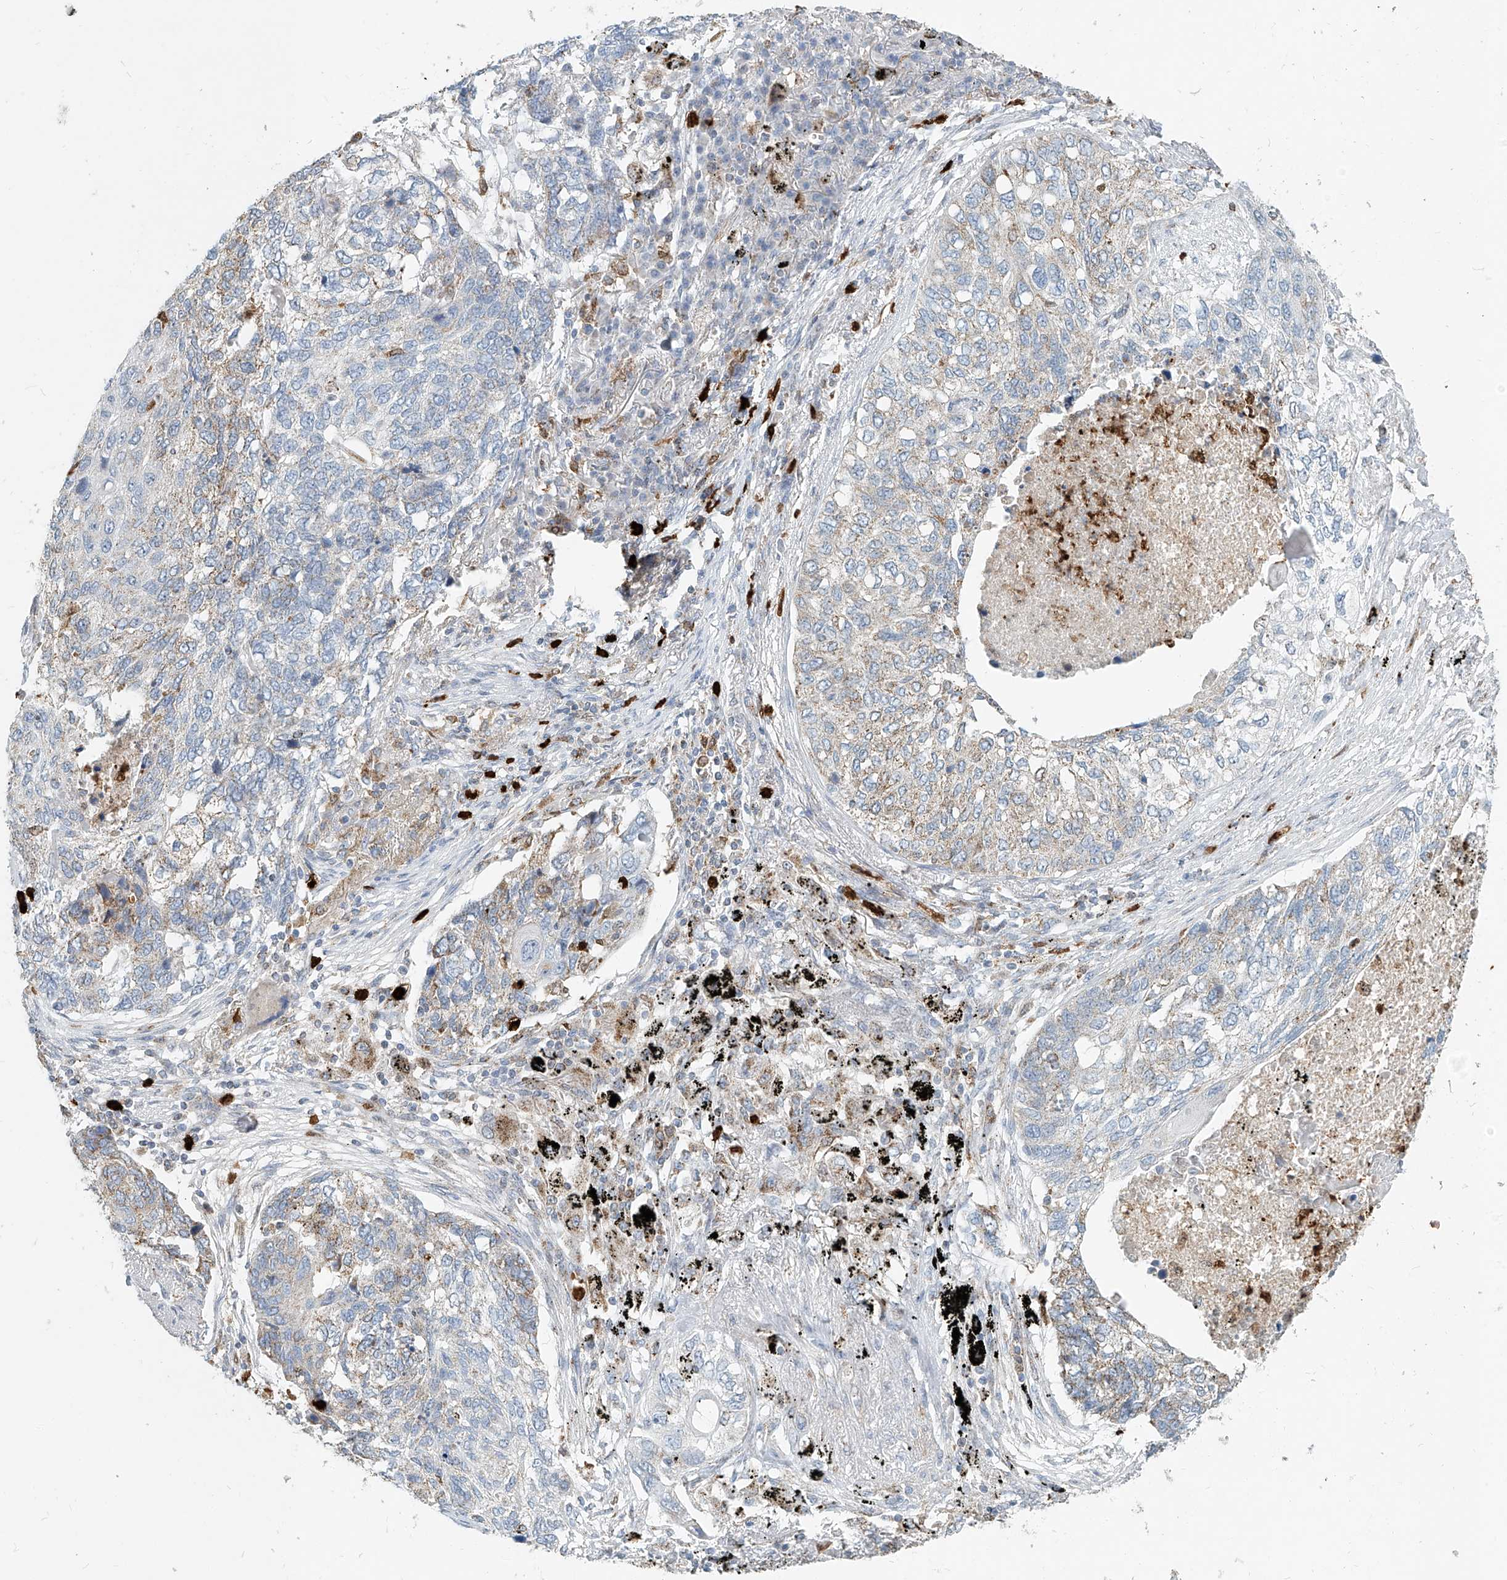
{"staining": {"intensity": "moderate", "quantity": "<25%", "location": "cytoplasmic/membranous"}, "tissue": "lung cancer", "cell_type": "Tumor cells", "image_type": "cancer", "snomed": [{"axis": "morphology", "description": "Squamous cell carcinoma, NOS"}, {"axis": "topography", "description": "Lung"}], "caption": "IHC (DAB (3,3'-diaminobenzidine)) staining of human lung squamous cell carcinoma shows moderate cytoplasmic/membranous protein staining in approximately <25% of tumor cells.", "gene": "PTPRA", "patient": {"sex": "female", "age": 63}}